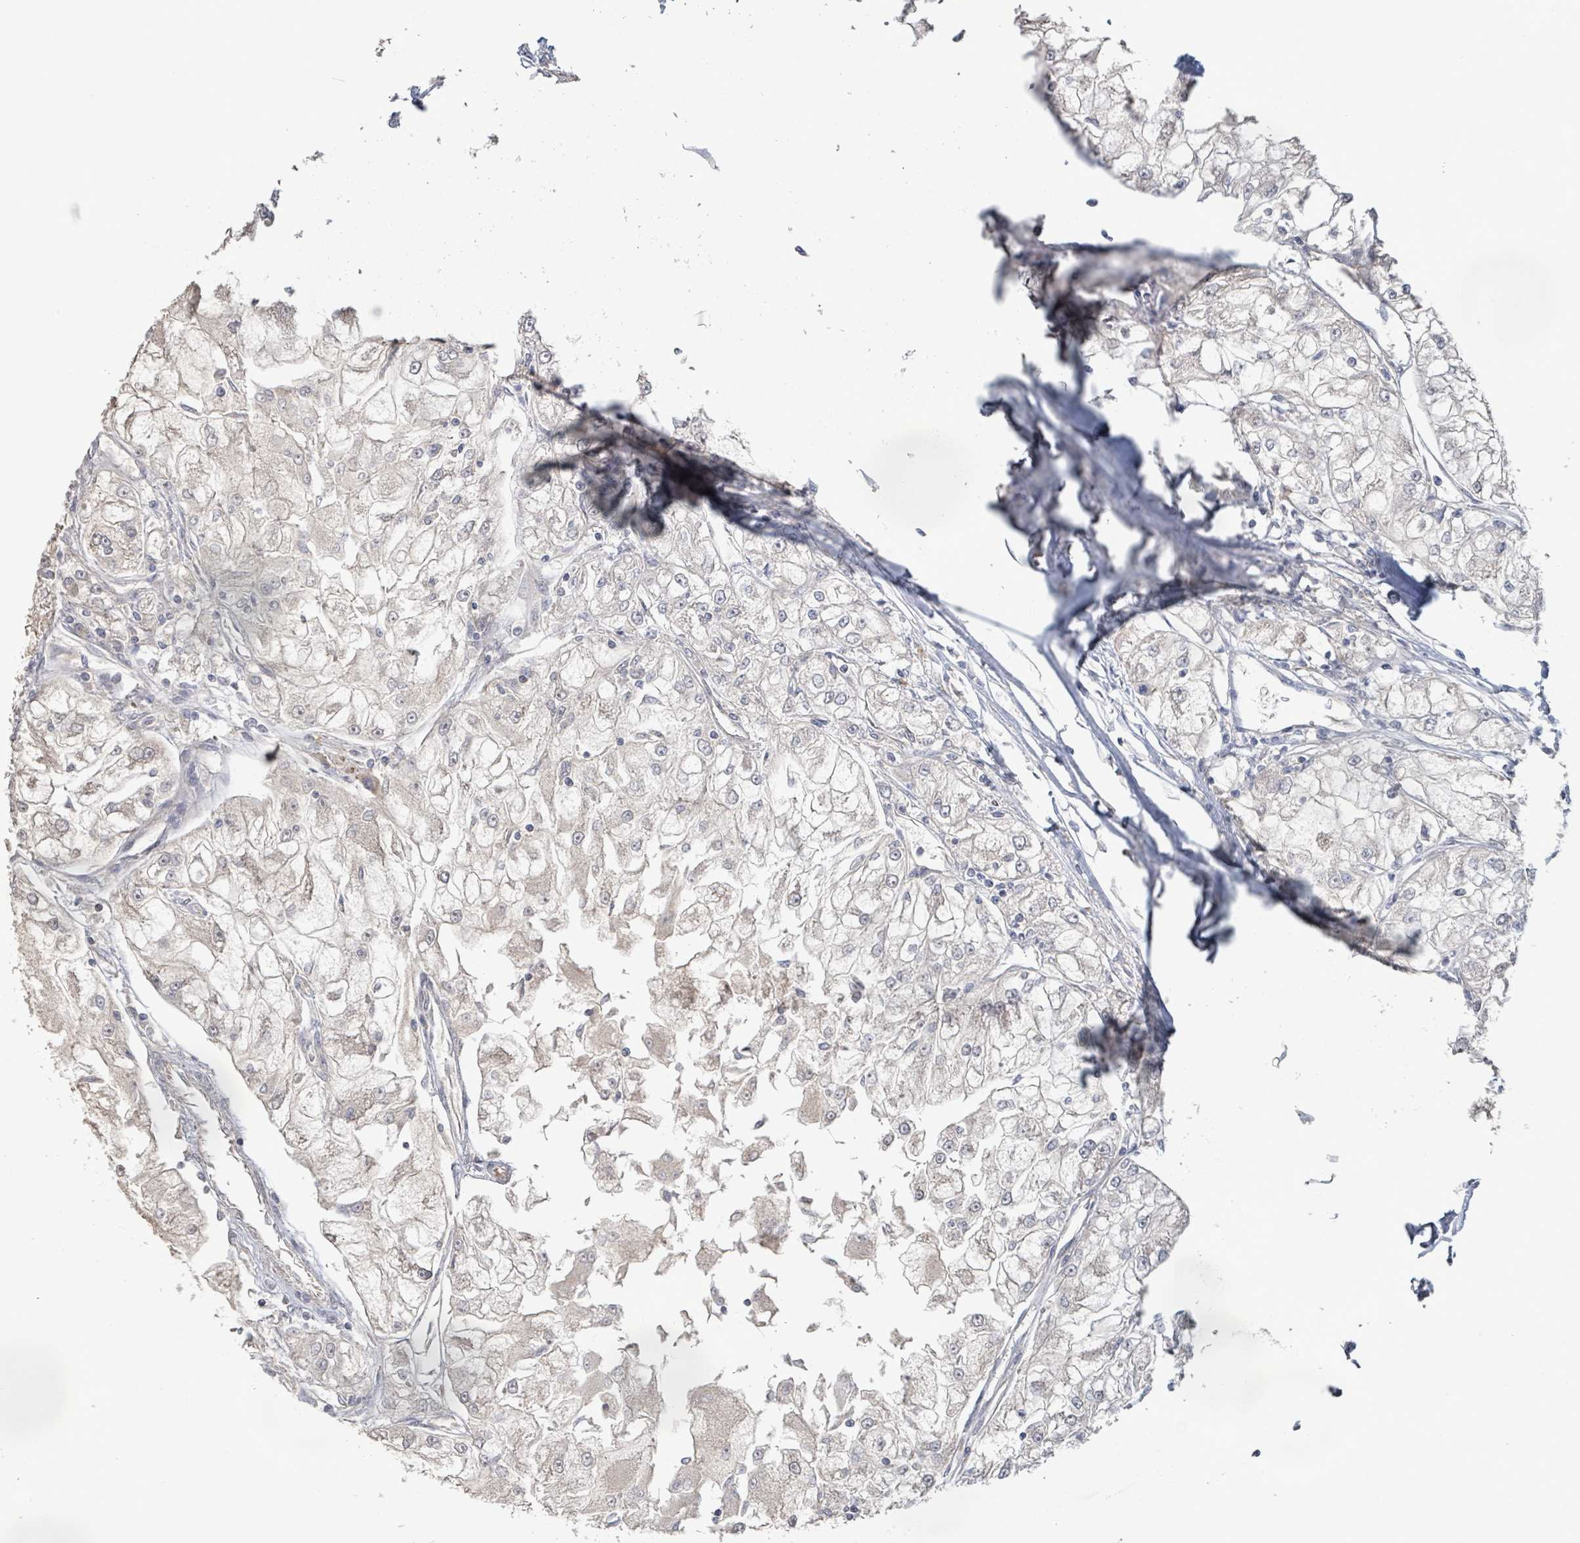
{"staining": {"intensity": "negative", "quantity": "none", "location": "none"}, "tissue": "renal cancer", "cell_type": "Tumor cells", "image_type": "cancer", "snomed": [{"axis": "morphology", "description": "Adenocarcinoma, NOS"}, {"axis": "topography", "description": "Kidney"}], "caption": "Tumor cells are negative for protein expression in human renal cancer. The staining was performed using DAB to visualize the protein expression in brown, while the nuclei were stained in blue with hematoxylin (Magnification: 20x).", "gene": "KCNS2", "patient": {"sex": "female", "age": 72}}